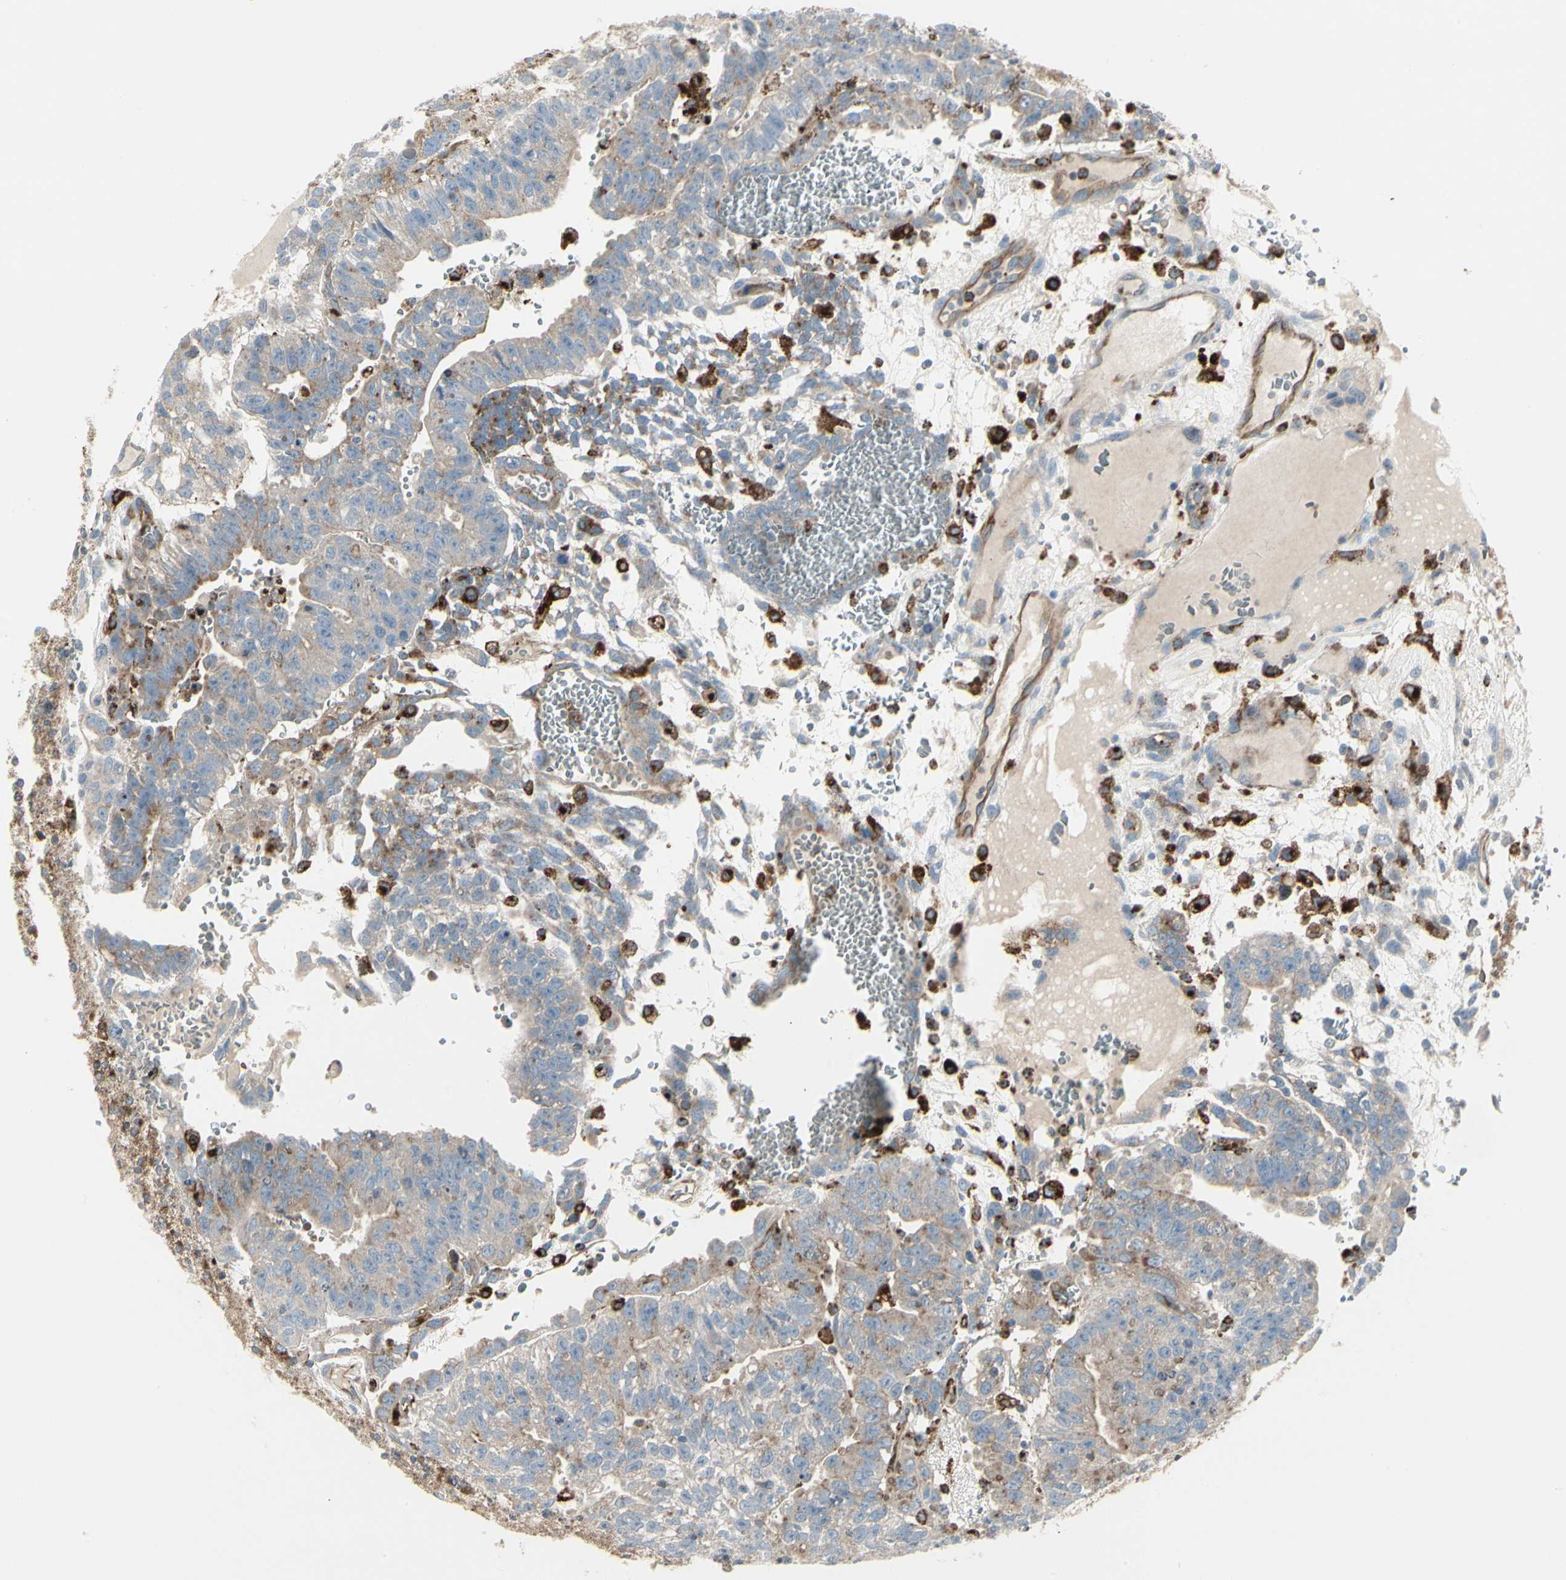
{"staining": {"intensity": "moderate", "quantity": "<25%", "location": "cytoplasmic/membranous"}, "tissue": "testis cancer", "cell_type": "Tumor cells", "image_type": "cancer", "snomed": [{"axis": "morphology", "description": "Seminoma, NOS"}, {"axis": "morphology", "description": "Carcinoma, Embryonal, NOS"}, {"axis": "topography", "description": "Testis"}], "caption": "Brown immunohistochemical staining in seminoma (testis) displays moderate cytoplasmic/membranous staining in approximately <25% of tumor cells.", "gene": "ATP6V1B2", "patient": {"sex": "male", "age": 52}}